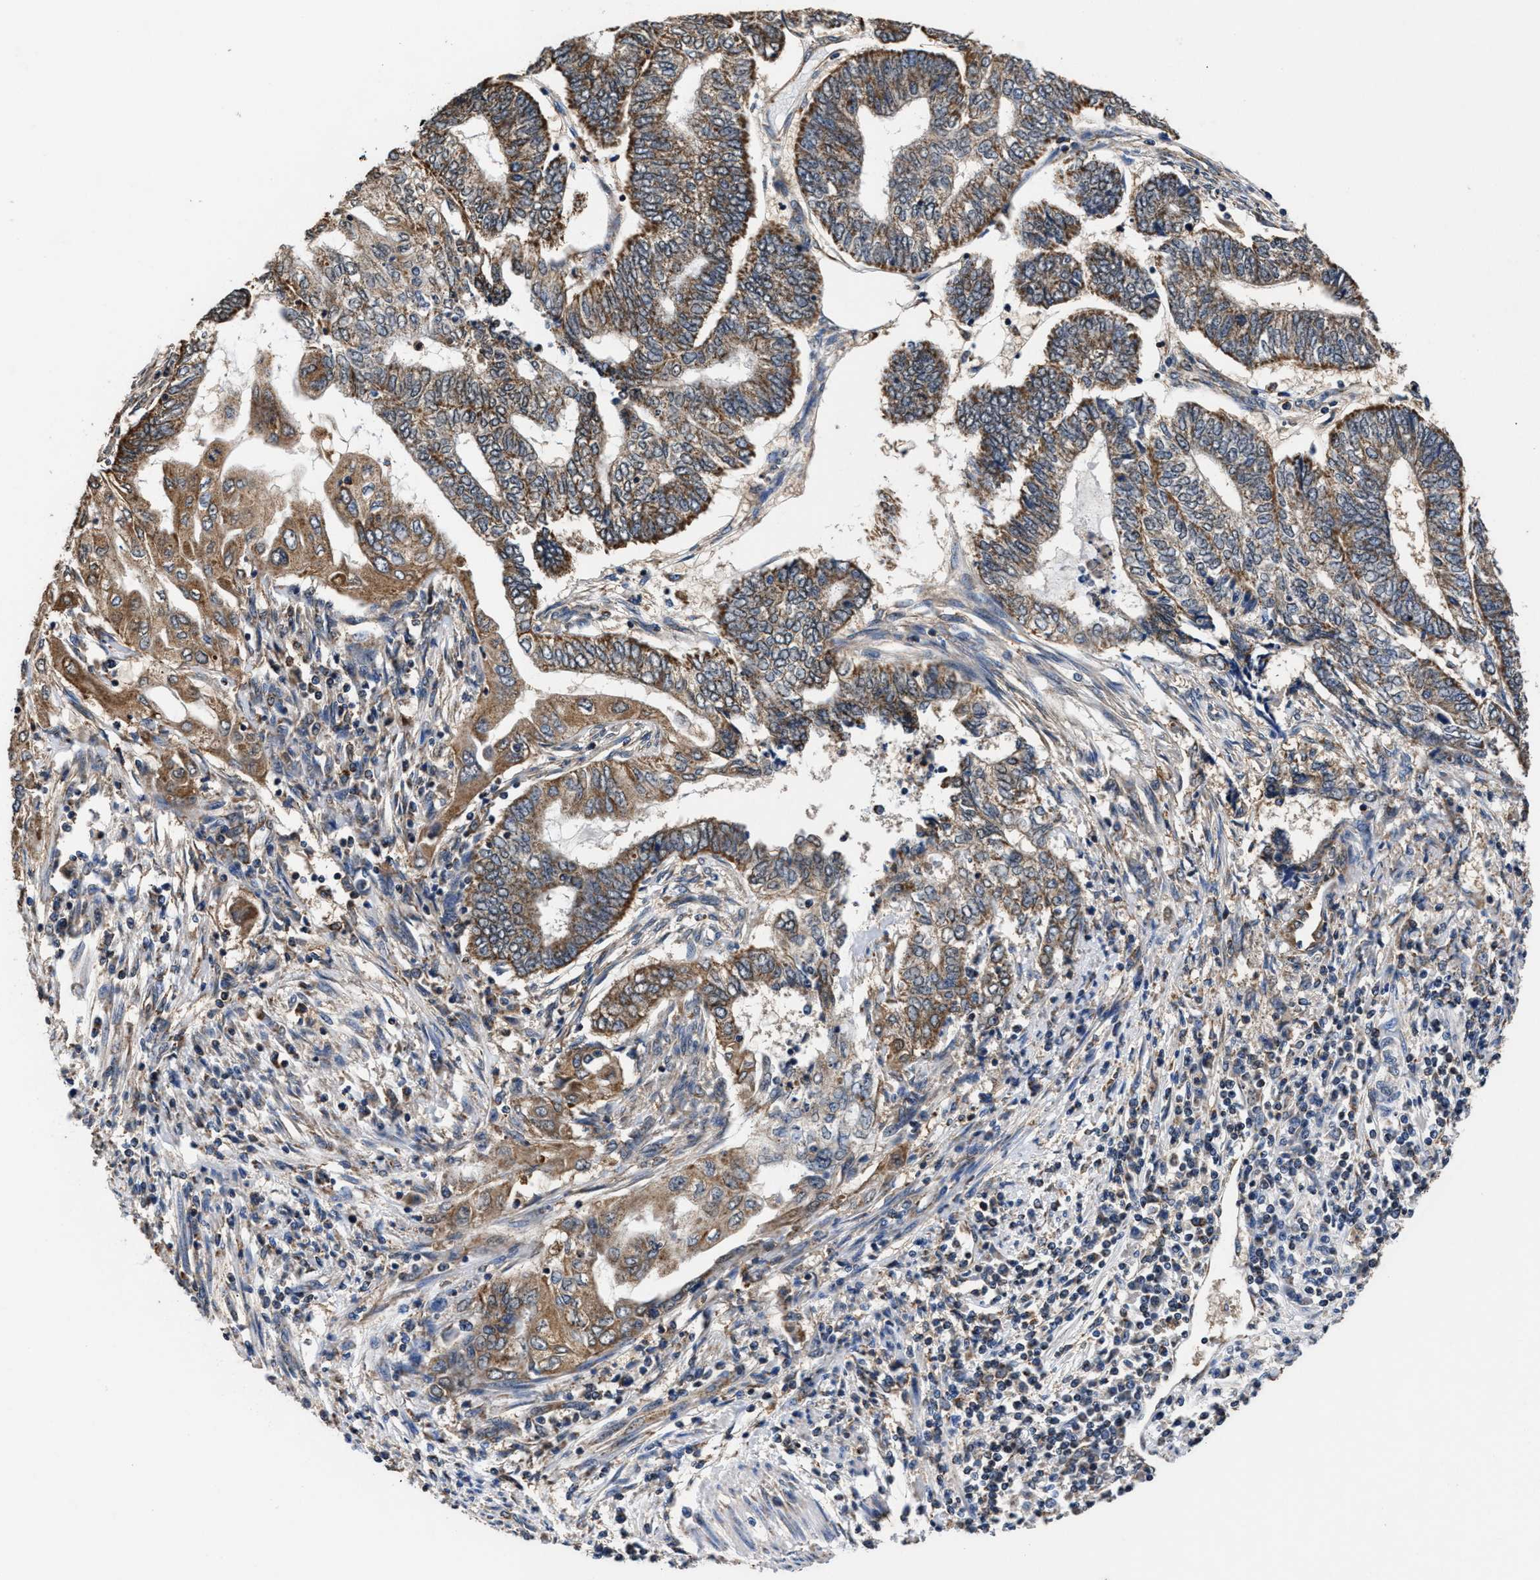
{"staining": {"intensity": "moderate", "quantity": ">75%", "location": "cytoplasmic/membranous"}, "tissue": "endometrial cancer", "cell_type": "Tumor cells", "image_type": "cancer", "snomed": [{"axis": "morphology", "description": "Adenocarcinoma, NOS"}, {"axis": "topography", "description": "Uterus"}, {"axis": "topography", "description": "Endometrium"}], "caption": "Human endometrial adenocarcinoma stained with a protein marker demonstrates moderate staining in tumor cells.", "gene": "ACLY", "patient": {"sex": "female", "age": 70}}